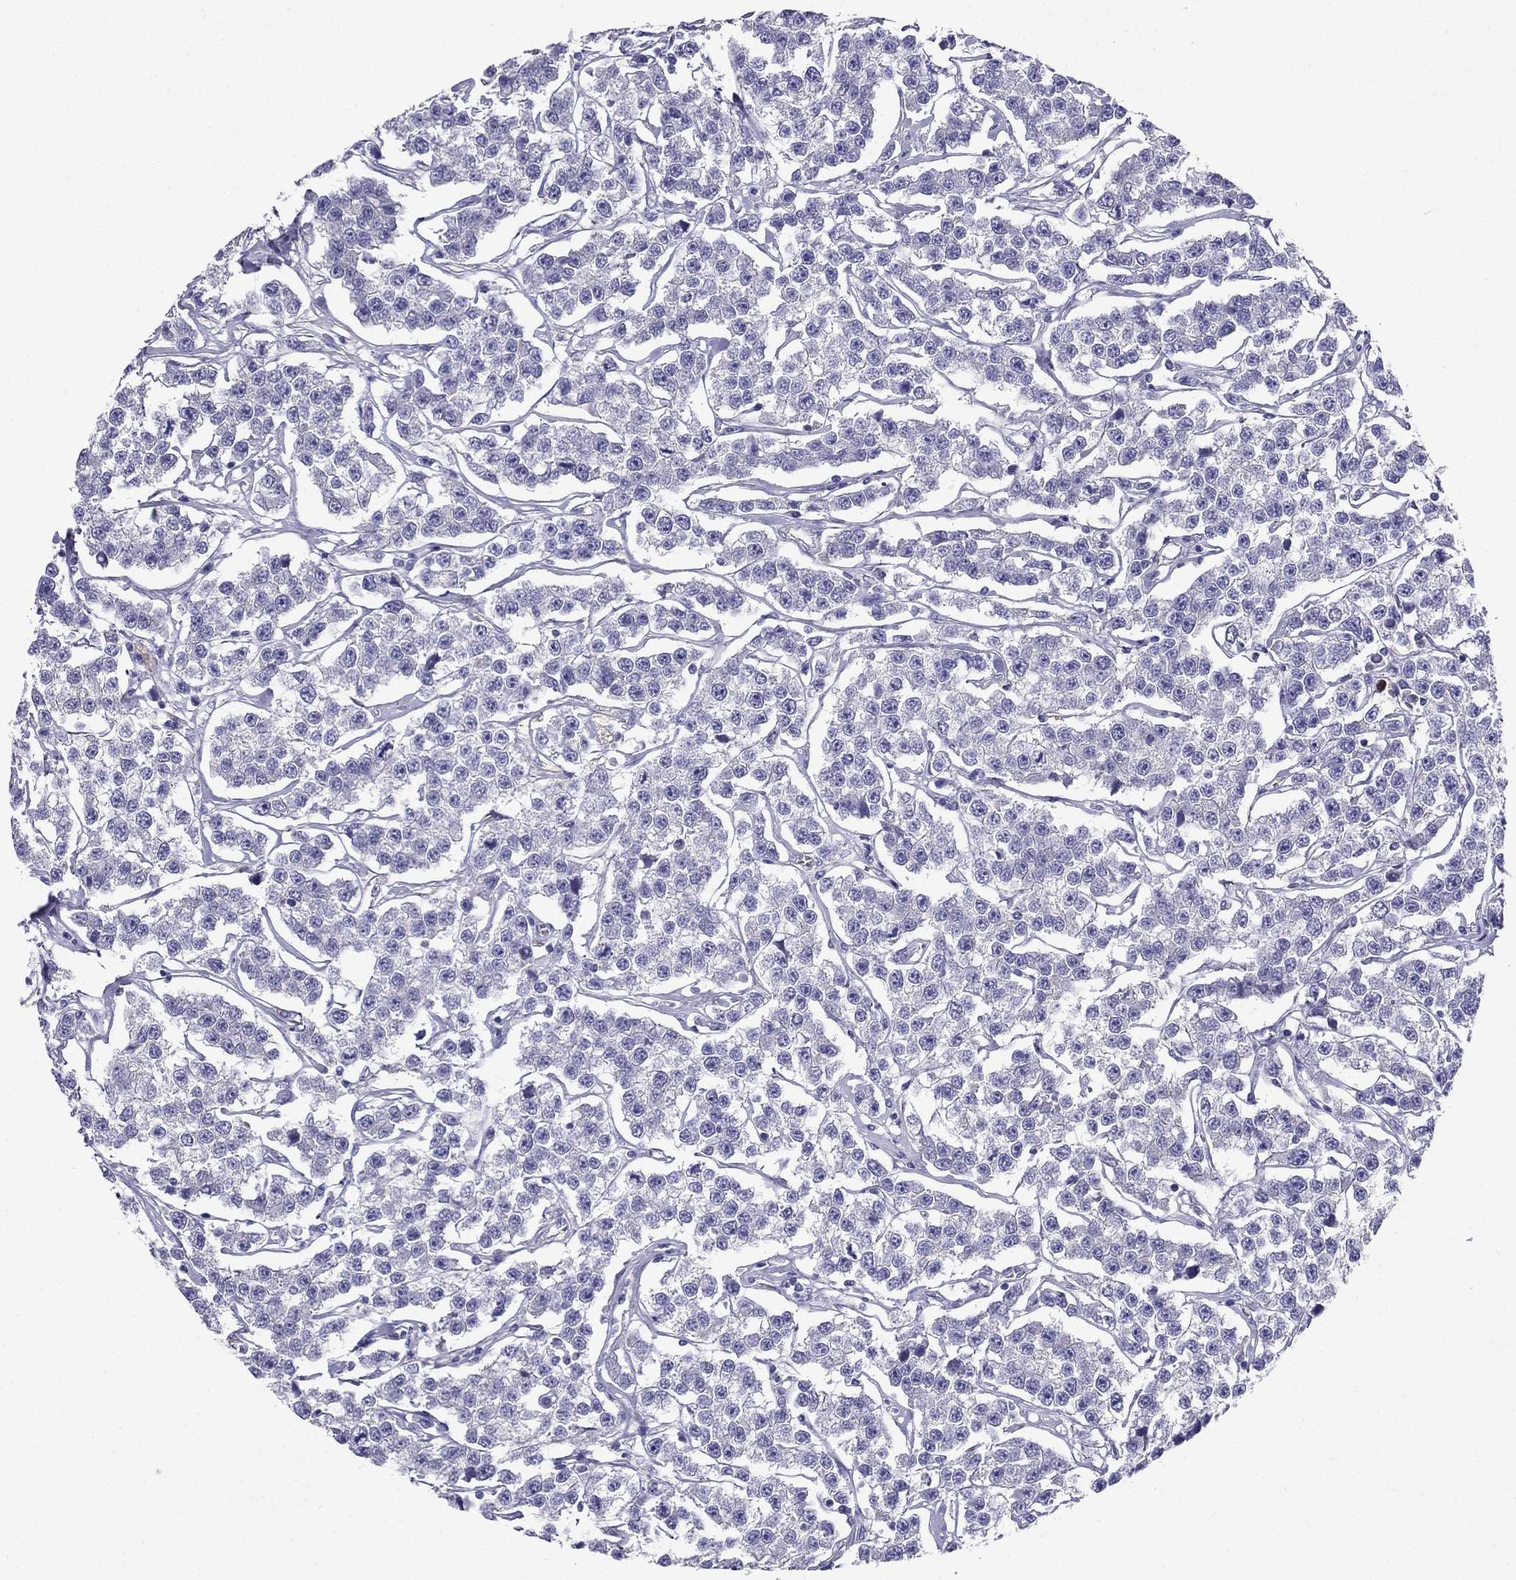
{"staining": {"intensity": "negative", "quantity": "none", "location": "none"}, "tissue": "testis cancer", "cell_type": "Tumor cells", "image_type": "cancer", "snomed": [{"axis": "morphology", "description": "Seminoma, NOS"}, {"axis": "topography", "description": "Testis"}], "caption": "Tumor cells show no significant protein expression in testis seminoma.", "gene": "GPR50", "patient": {"sex": "male", "age": 59}}